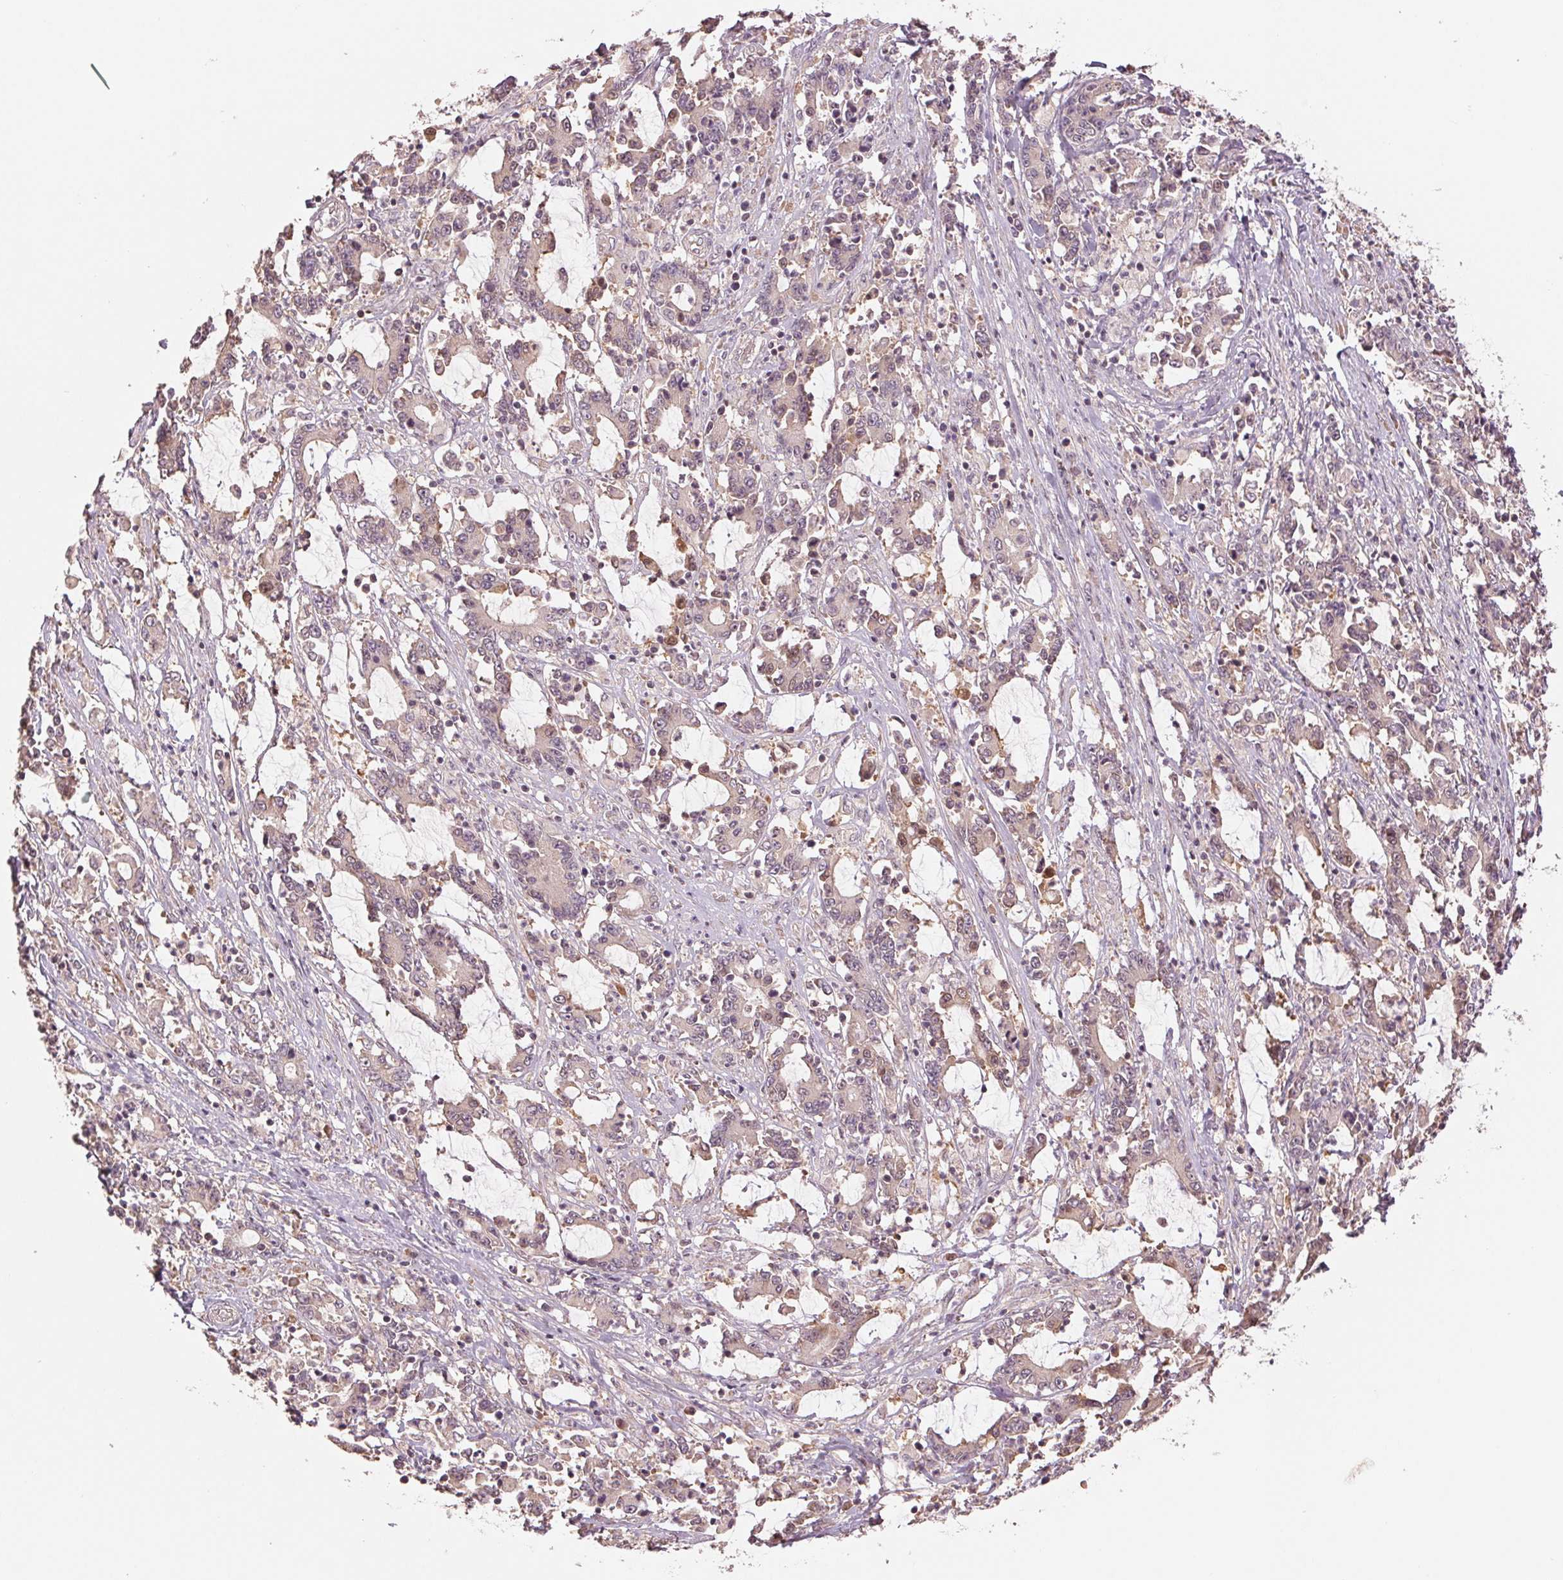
{"staining": {"intensity": "weak", "quantity": "<25%", "location": "cytoplasmic/membranous"}, "tissue": "stomach cancer", "cell_type": "Tumor cells", "image_type": "cancer", "snomed": [{"axis": "morphology", "description": "Adenocarcinoma, NOS"}, {"axis": "topography", "description": "Stomach, upper"}], "caption": "Tumor cells are negative for protein expression in human stomach adenocarcinoma.", "gene": "PPIA", "patient": {"sex": "male", "age": 68}}